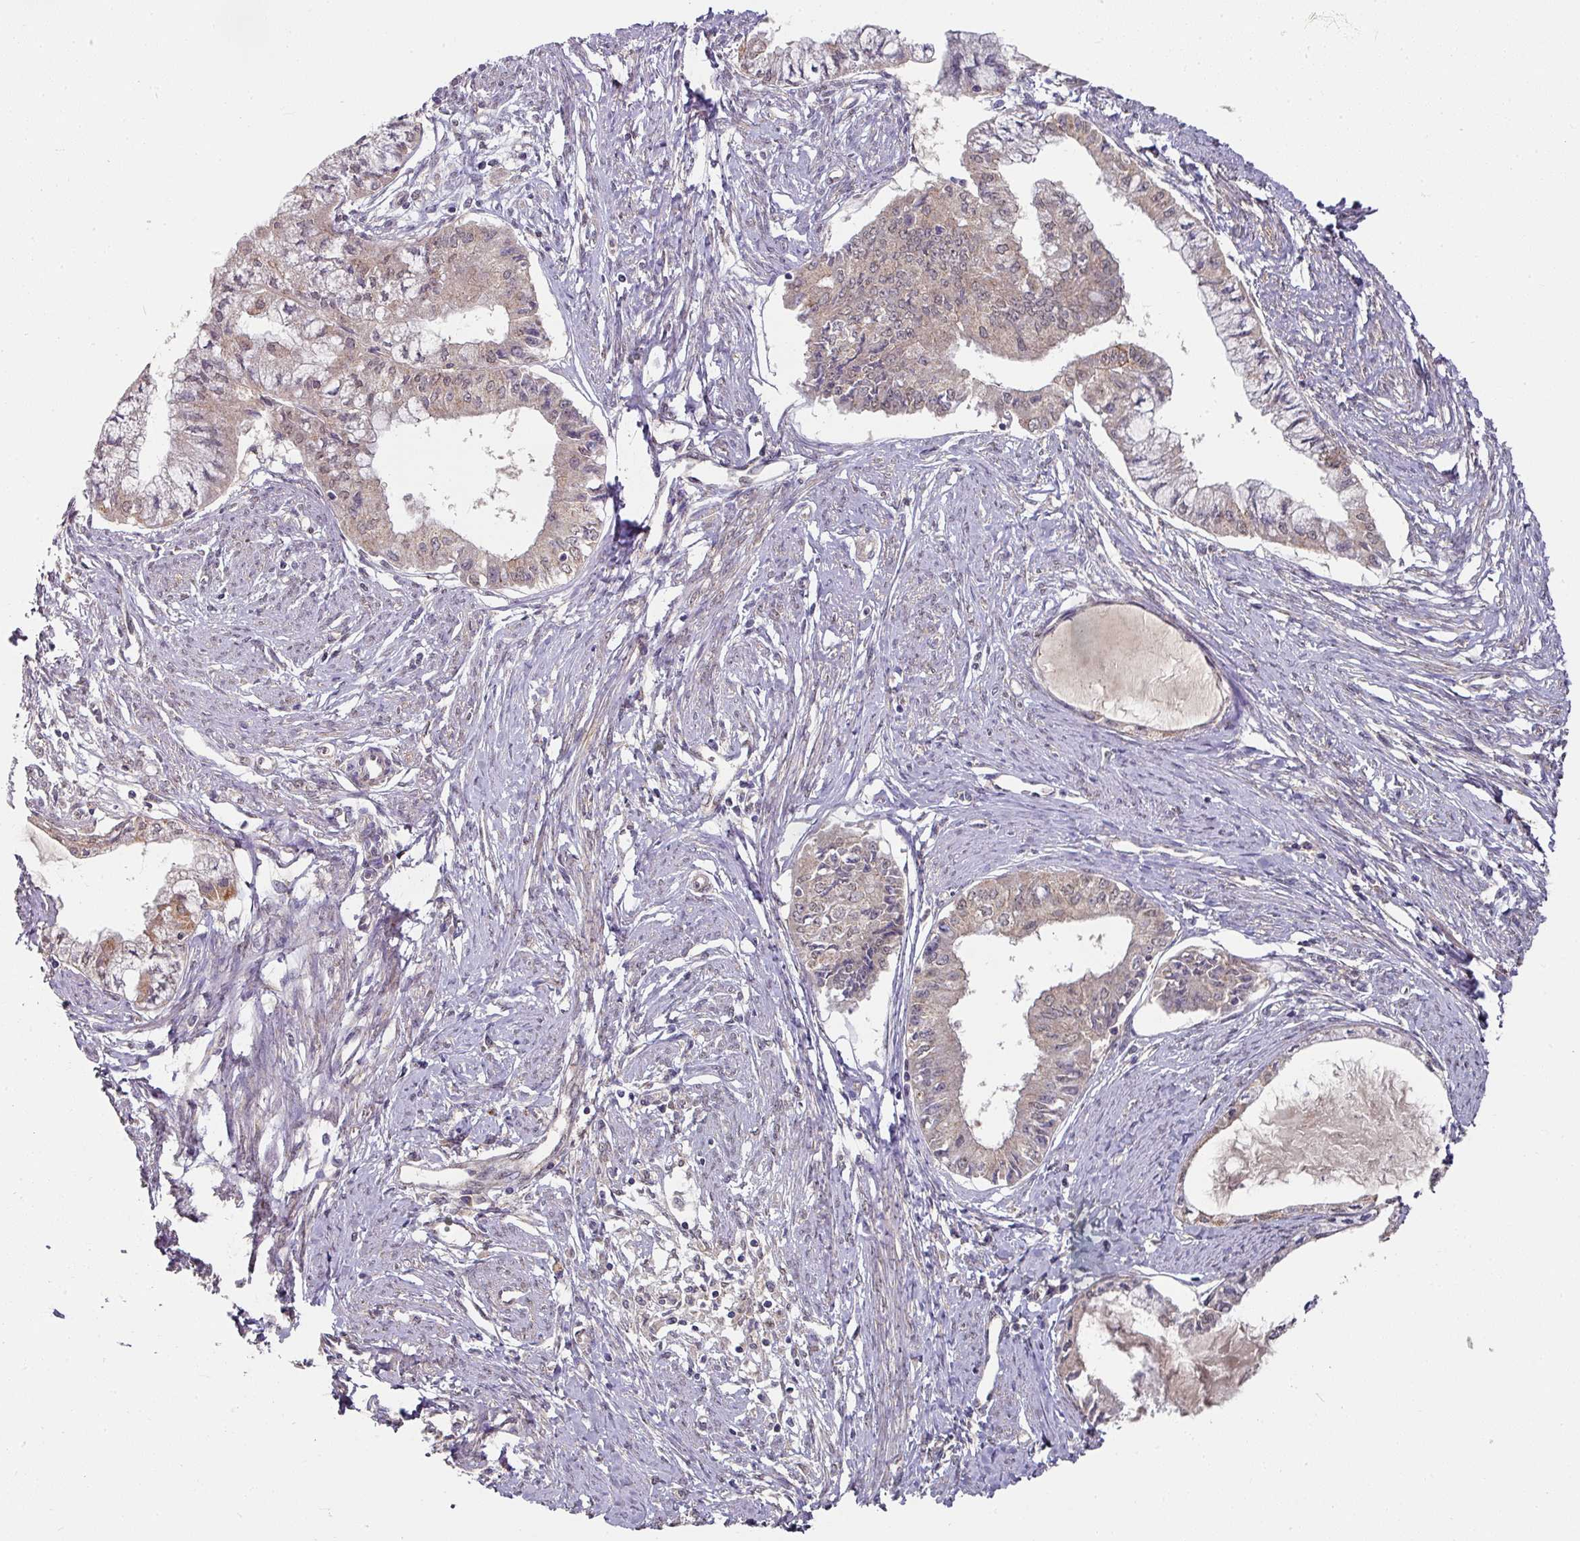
{"staining": {"intensity": "moderate", "quantity": "<25%", "location": "cytoplasmic/membranous"}, "tissue": "endometrial cancer", "cell_type": "Tumor cells", "image_type": "cancer", "snomed": [{"axis": "morphology", "description": "Adenocarcinoma, NOS"}, {"axis": "topography", "description": "Endometrium"}], "caption": "Moderate cytoplasmic/membranous staining for a protein is seen in approximately <25% of tumor cells of endometrial adenocarcinoma using immunohistochemistry.", "gene": "EXTL3", "patient": {"sex": "female", "age": 76}}